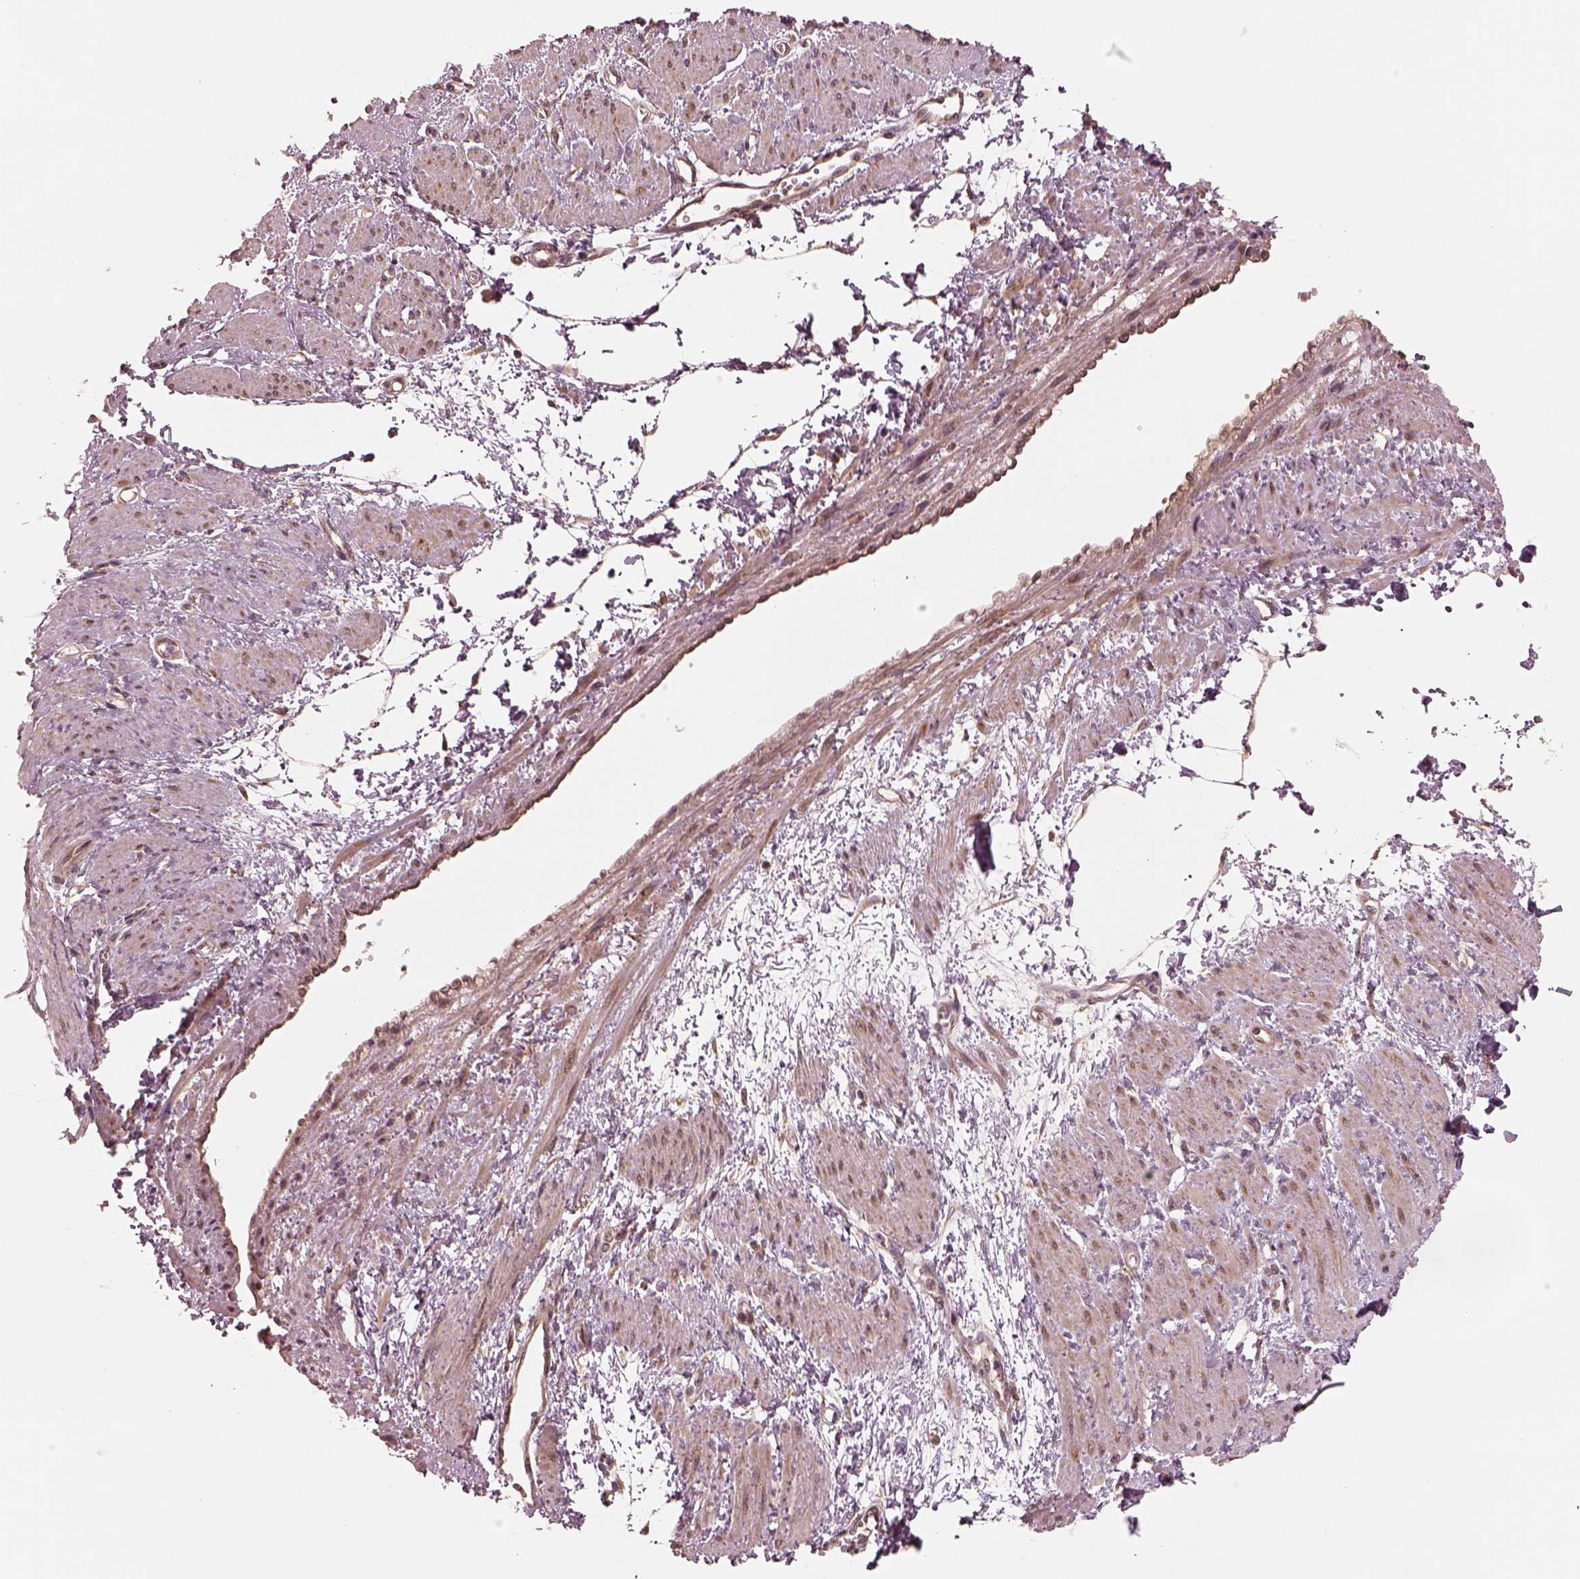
{"staining": {"intensity": "moderate", "quantity": ">75%", "location": "cytoplasmic/membranous"}, "tissue": "smooth muscle", "cell_type": "Smooth muscle cells", "image_type": "normal", "snomed": [{"axis": "morphology", "description": "Normal tissue, NOS"}, {"axis": "topography", "description": "Smooth muscle"}, {"axis": "topography", "description": "Uterus"}], "caption": "An image of human smooth muscle stained for a protein shows moderate cytoplasmic/membranous brown staining in smooth muscle cells.", "gene": "RPS5", "patient": {"sex": "female", "age": 39}}